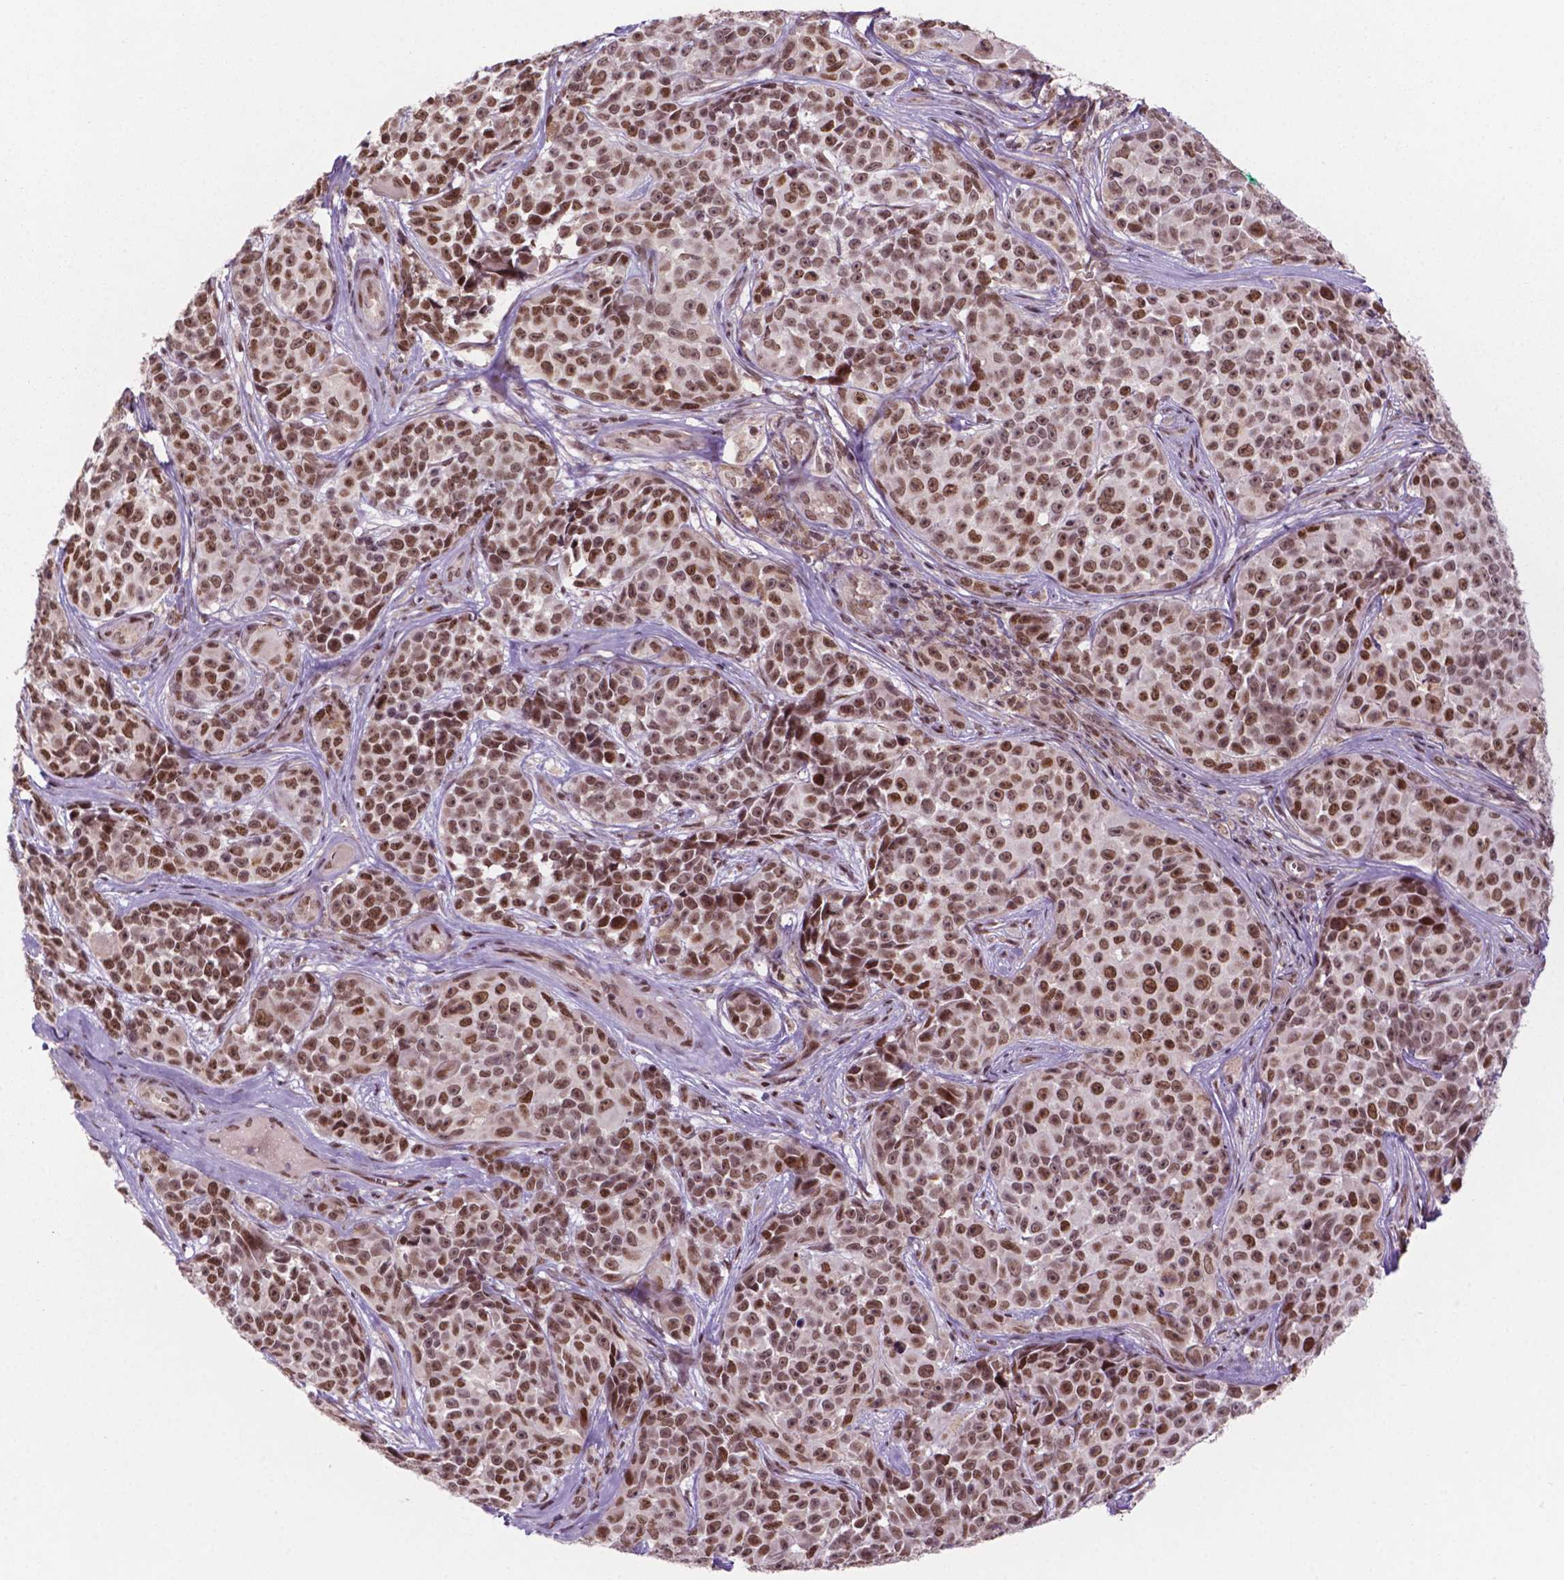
{"staining": {"intensity": "strong", "quantity": ">75%", "location": "nuclear"}, "tissue": "melanoma", "cell_type": "Tumor cells", "image_type": "cancer", "snomed": [{"axis": "morphology", "description": "Malignant melanoma, NOS"}, {"axis": "topography", "description": "Skin"}], "caption": "Protein staining of malignant melanoma tissue shows strong nuclear positivity in about >75% of tumor cells.", "gene": "PER2", "patient": {"sex": "female", "age": 88}}